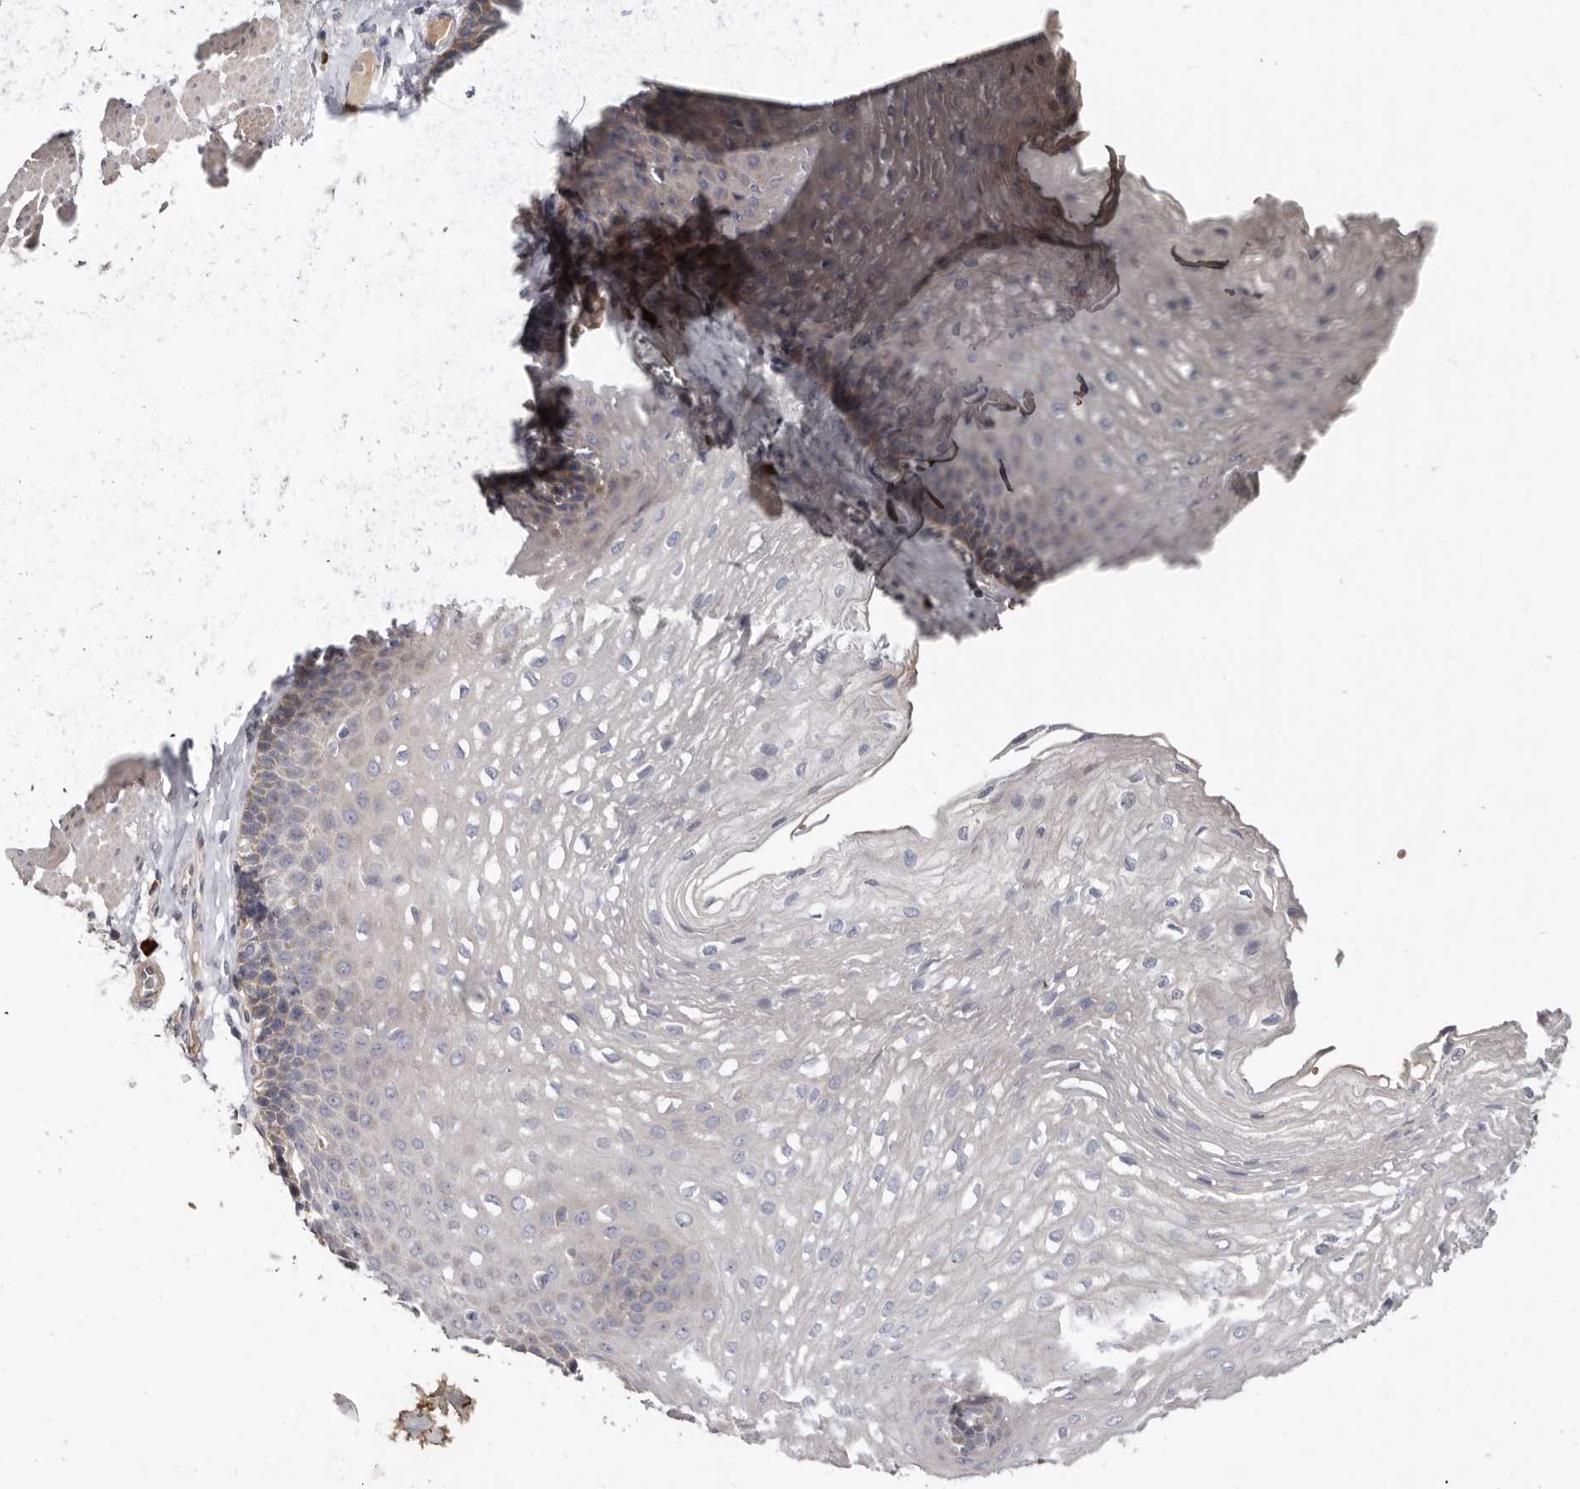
{"staining": {"intensity": "weak", "quantity": "<25%", "location": "cytoplasmic/membranous"}, "tissue": "esophagus", "cell_type": "Squamous epithelial cells", "image_type": "normal", "snomed": [{"axis": "morphology", "description": "Normal tissue, NOS"}, {"axis": "topography", "description": "Esophagus"}], "caption": "IHC of benign esophagus demonstrates no expression in squamous epithelial cells. (Brightfield microscopy of DAB IHC at high magnification).", "gene": "SPTA1", "patient": {"sex": "female", "age": 66}}